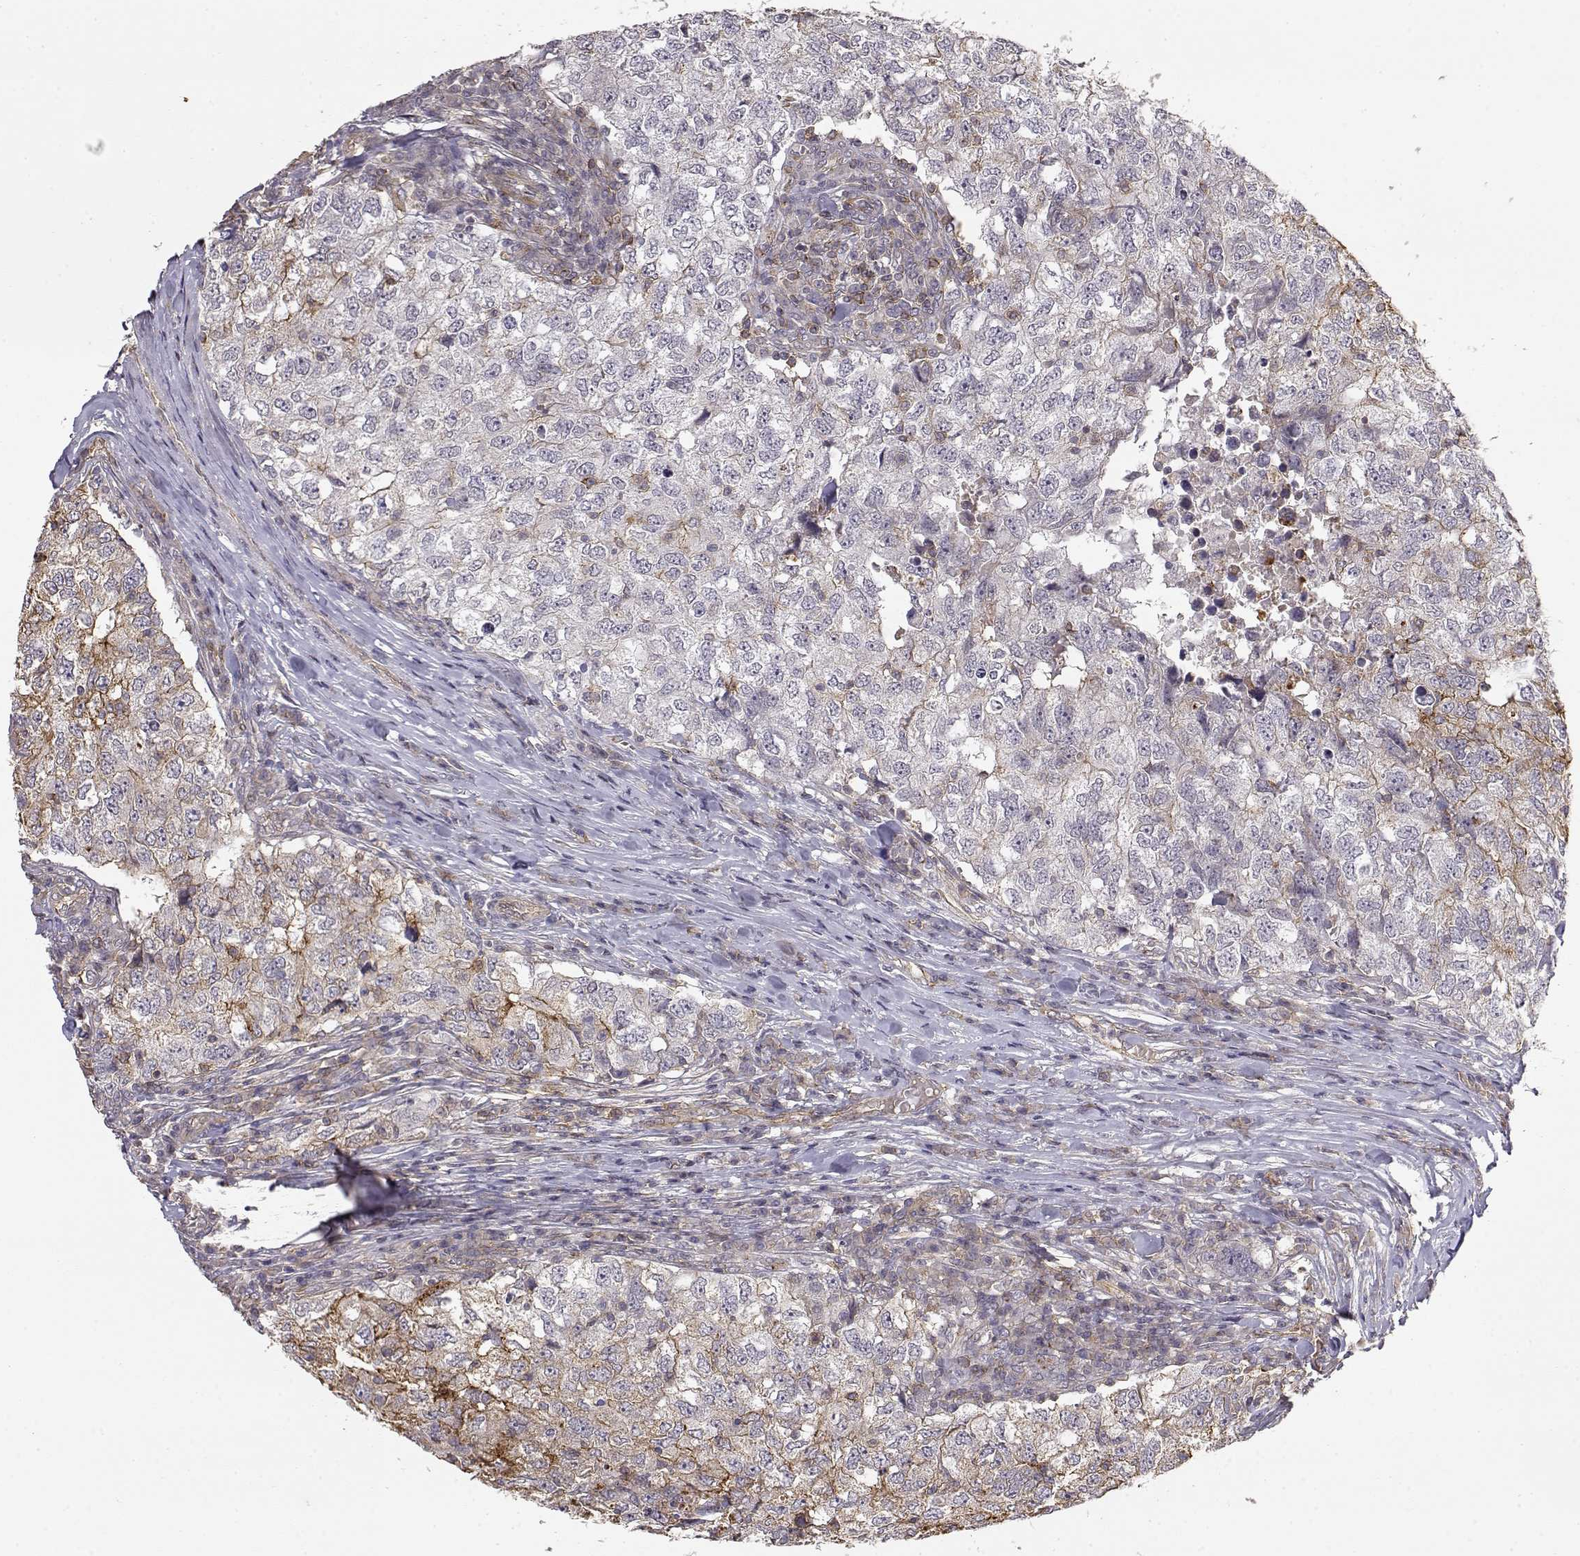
{"staining": {"intensity": "strong", "quantity": "<25%", "location": "cytoplasmic/membranous"}, "tissue": "breast cancer", "cell_type": "Tumor cells", "image_type": "cancer", "snomed": [{"axis": "morphology", "description": "Duct carcinoma"}, {"axis": "topography", "description": "Breast"}], "caption": "IHC photomicrograph of neoplastic tissue: breast infiltrating ductal carcinoma stained using immunohistochemistry reveals medium levels of strong protein expression localized specifically in the cytoplasmic/membranous of tumor cells, appearing as a cytoplasmic/membranous brown color.", "gene": "IFITM1", "patient": {"sex": "female", "age": 30}}